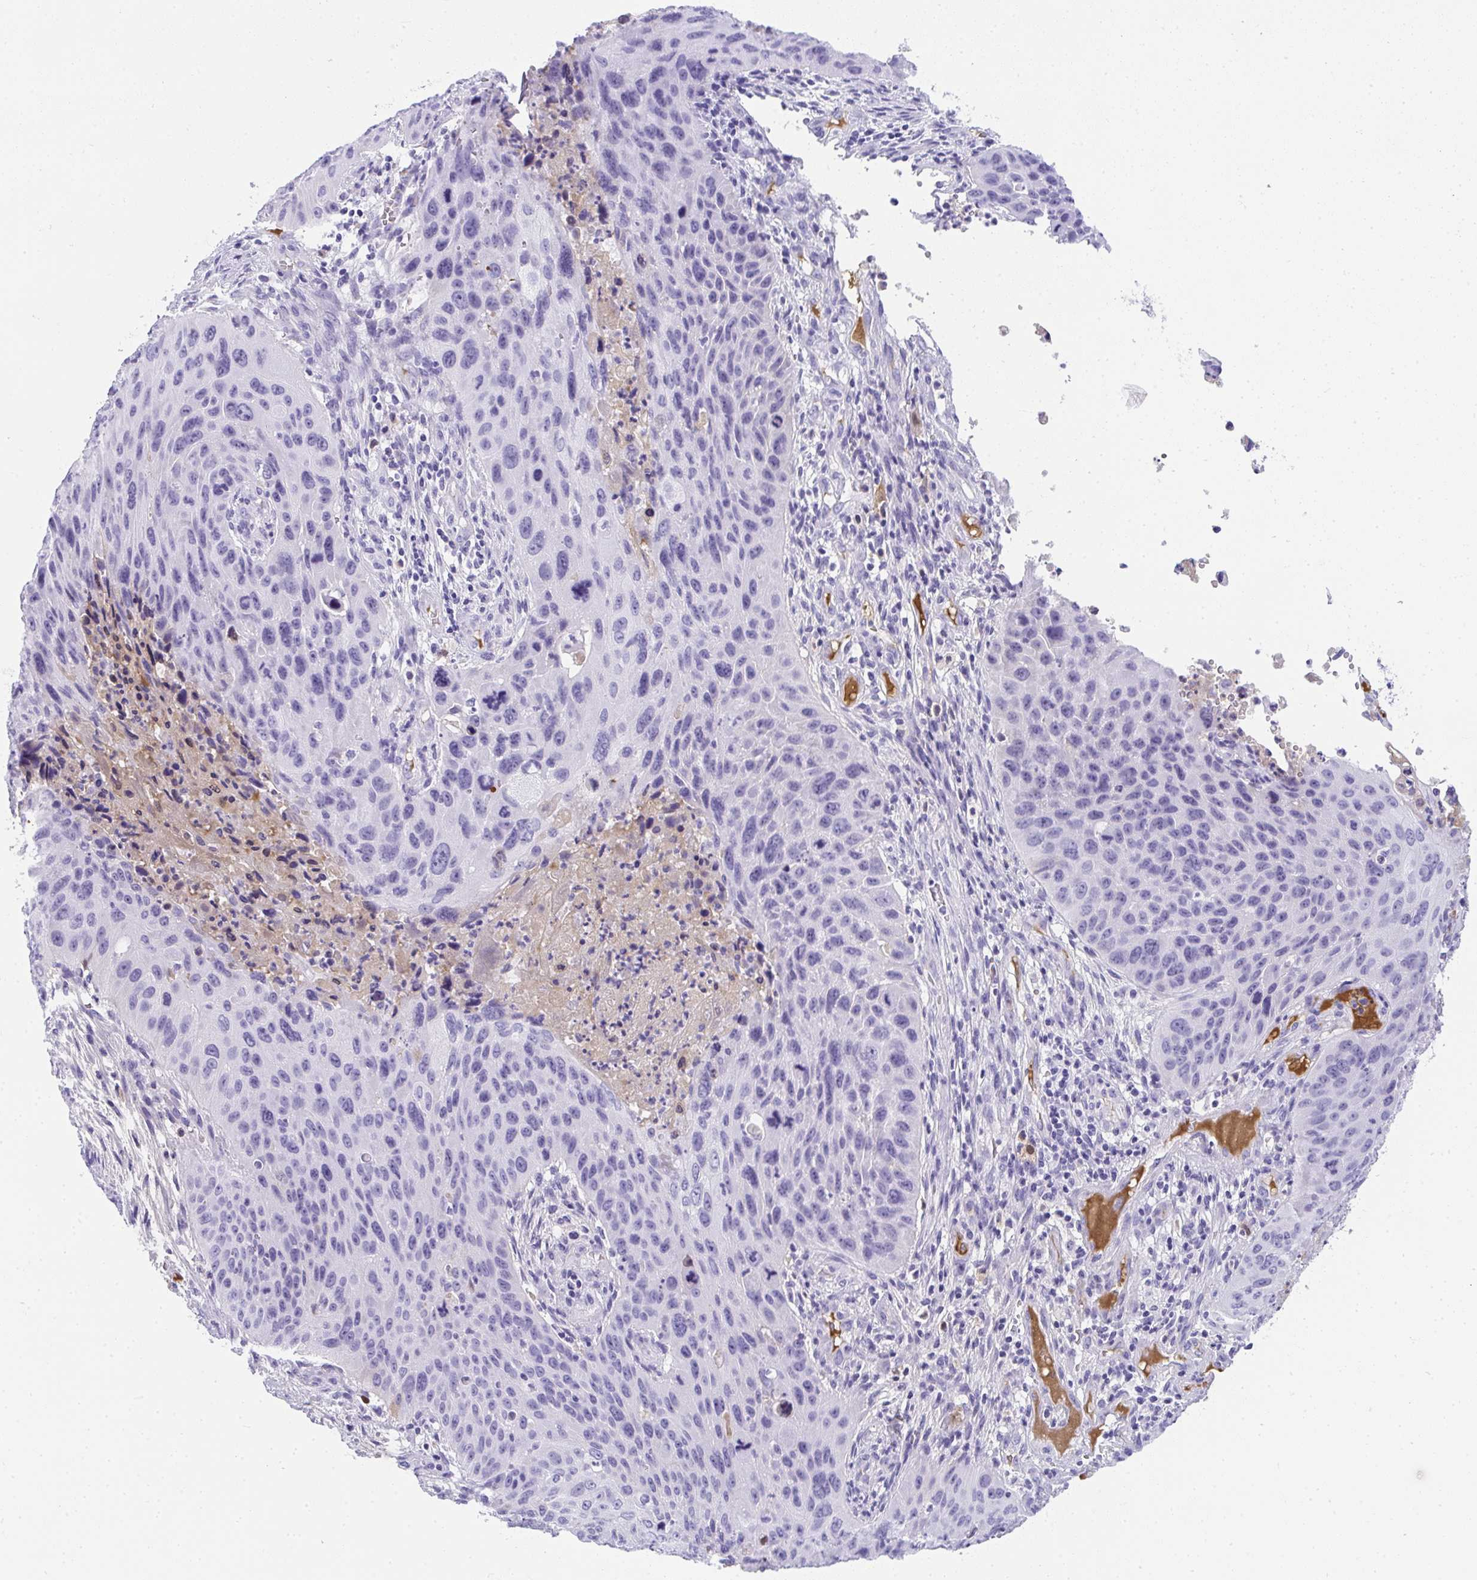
{"staining": {"intensity": "negative", "quantity": "none", "location": "none"}, "tissue": "lung cancer", "cell_type": "Tumor cells", "image_type": "cancer", "snomed": [{"axis": "morphology", "description": "Squamous cell carcinoma, NOS"}, {"axis": "topography", "description": "Lung"}], "caption": "Human lung squamous cell carcinoma stained for a protein using immunohistochemistry (IHC) demonstrates no positivity in tumor cells.", "gene": "ZSWIM3", "patient": {"sex": "male", "age": 63}}